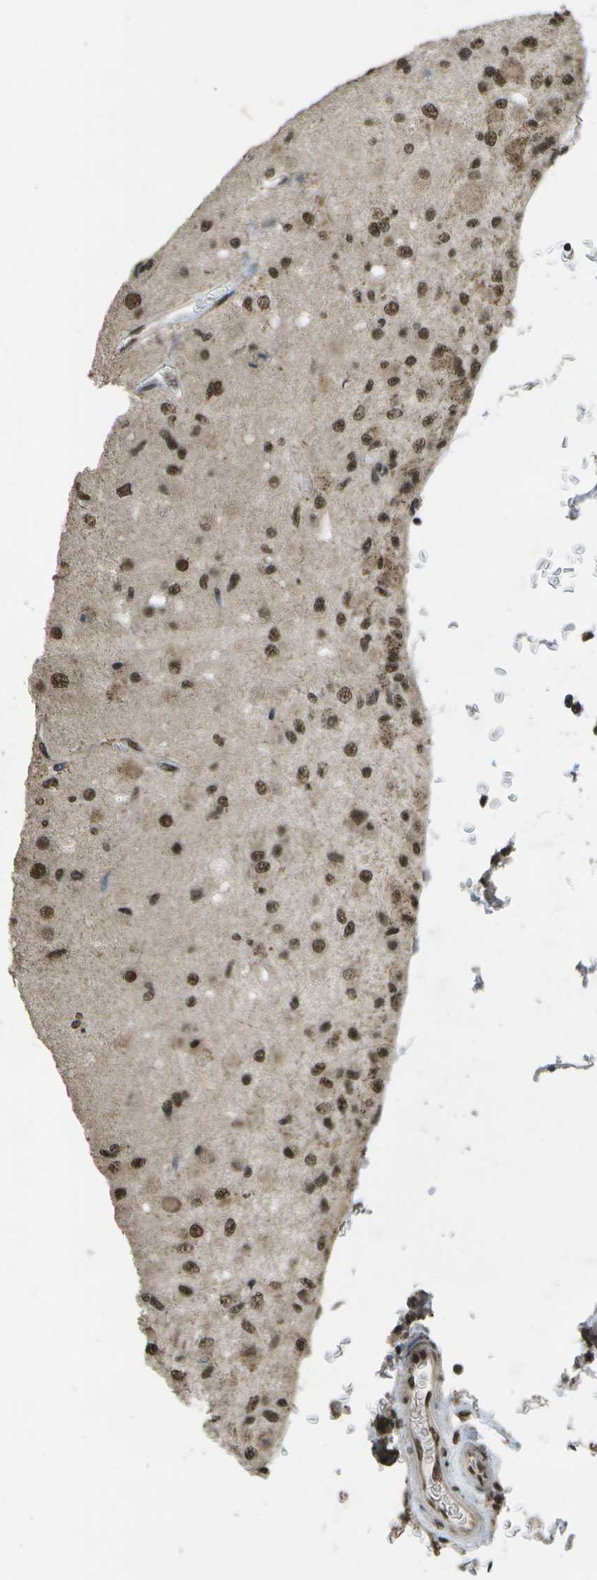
{"staining": {"intensity": "moderate", "quantity": ">75%", "location": "nuclear"}, "tissue": "glioma", "cell_type": "Tumor cells", "image_type": "cancer", "snomed": [{"axis": "morphology", "description": "Normal tissue, NOS"}, {"axis": "morphology", "description": "Glioma, malignant, High grade"}, {"axis": "topography", "description": "Cerebral cortex"}], "caption": "A brown stain shows moderate nuclear staining of a protein in human malignant glioma (high-grade) tumor cells. The protein of interest is shown in brown color, while the nuclei are stained blue.", "gene": "SPEN", "patient": {"sex": "male", "age": 77}}